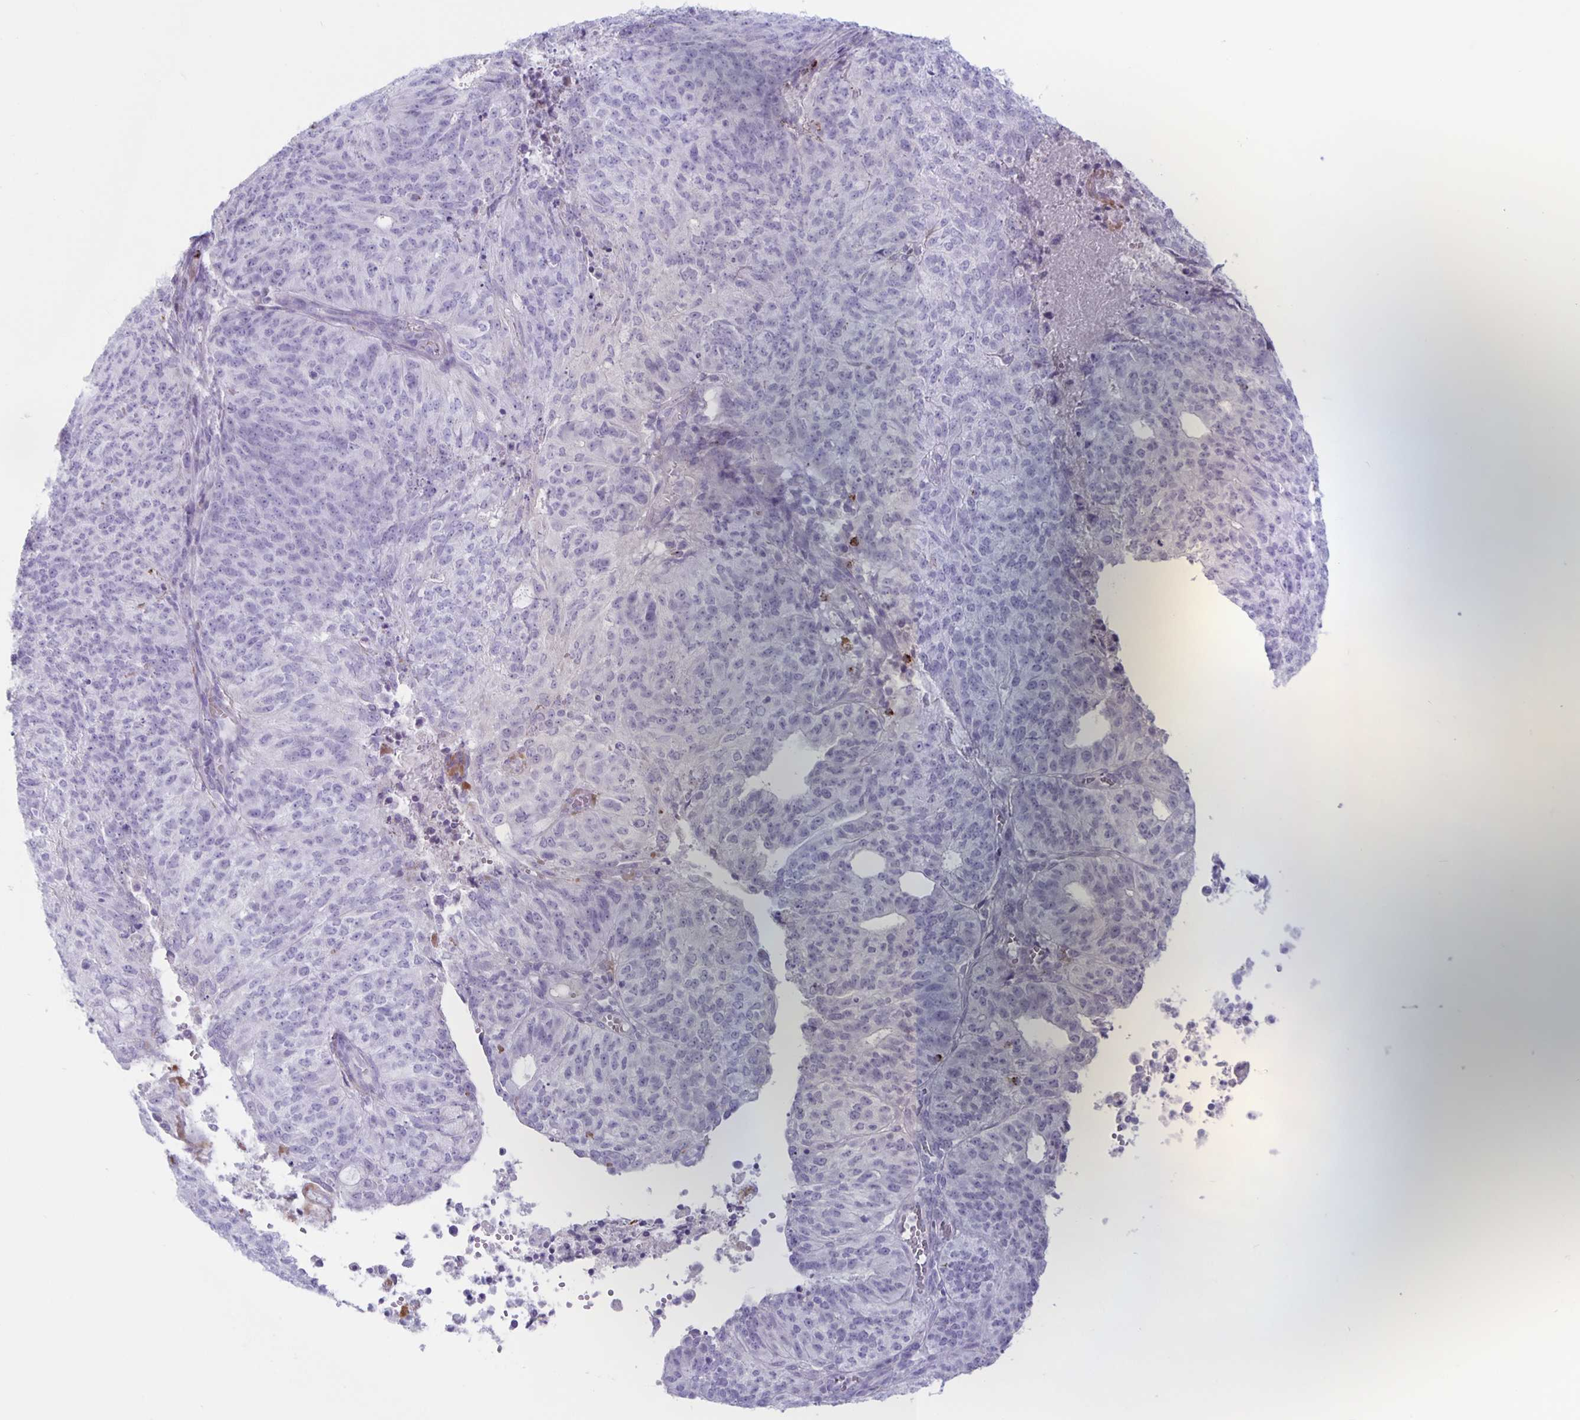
{"staining": {"intensity": "negative", "quantity": "none", "location": "none"}, "tissue": "endometrial cancer", "cell_type": "Tumor cells", "image_type": "cancer", "snomed": [{"axis": "morphology", "description": "Adenocarcinoma, NOS"}, {"axis": "topography", "description": "Endometrium"}], "caption": "IHC of endometrial adenocarcinoma reveals no positivity in tumor cells.", "gene": "GZMK", "patient": {"sex": "female", "age": 82}}